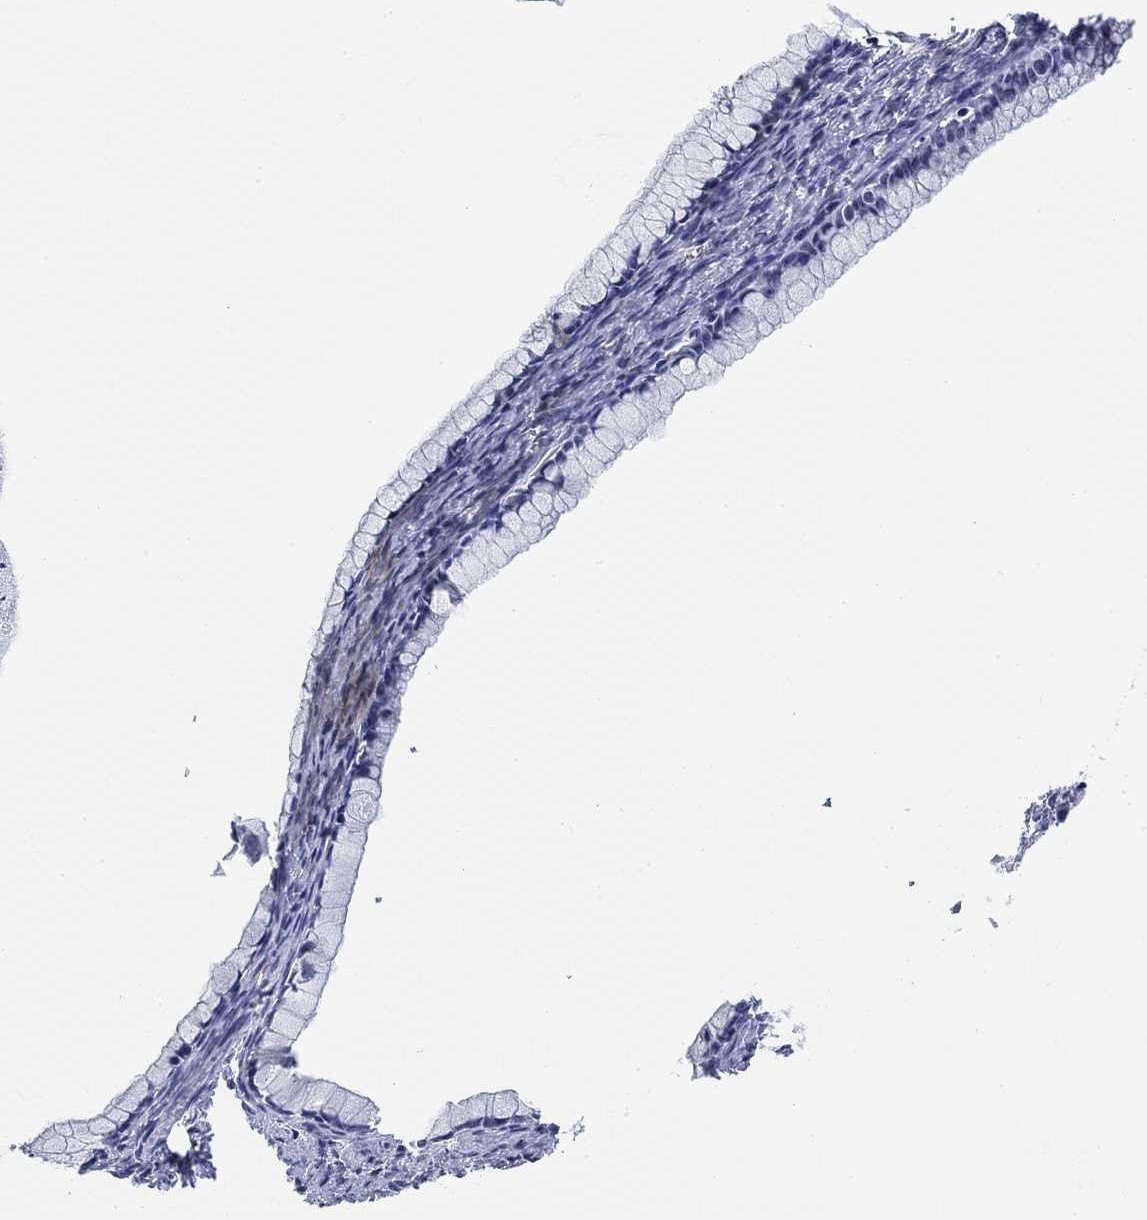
{"staining": {"intensity": "negative", "quantity": "none", "location": "none"}, "tissue": "ovarian cancer", "cell_type": "Tumor cells", "image_type": "cancer", "snomed": [{"axis": "morphology", "description": "Cystadenocarcinoma, mucinous, NOS"}, {"axis": "topography", "description": "Ovary"}], "caption": "This is an immunohistochemistry image of human ovarian mucinous cystadenocarcinoma. There is no expression in tumor cells.", "gene": "DAZL", "patient": {"sex": "female", "age": 41}}